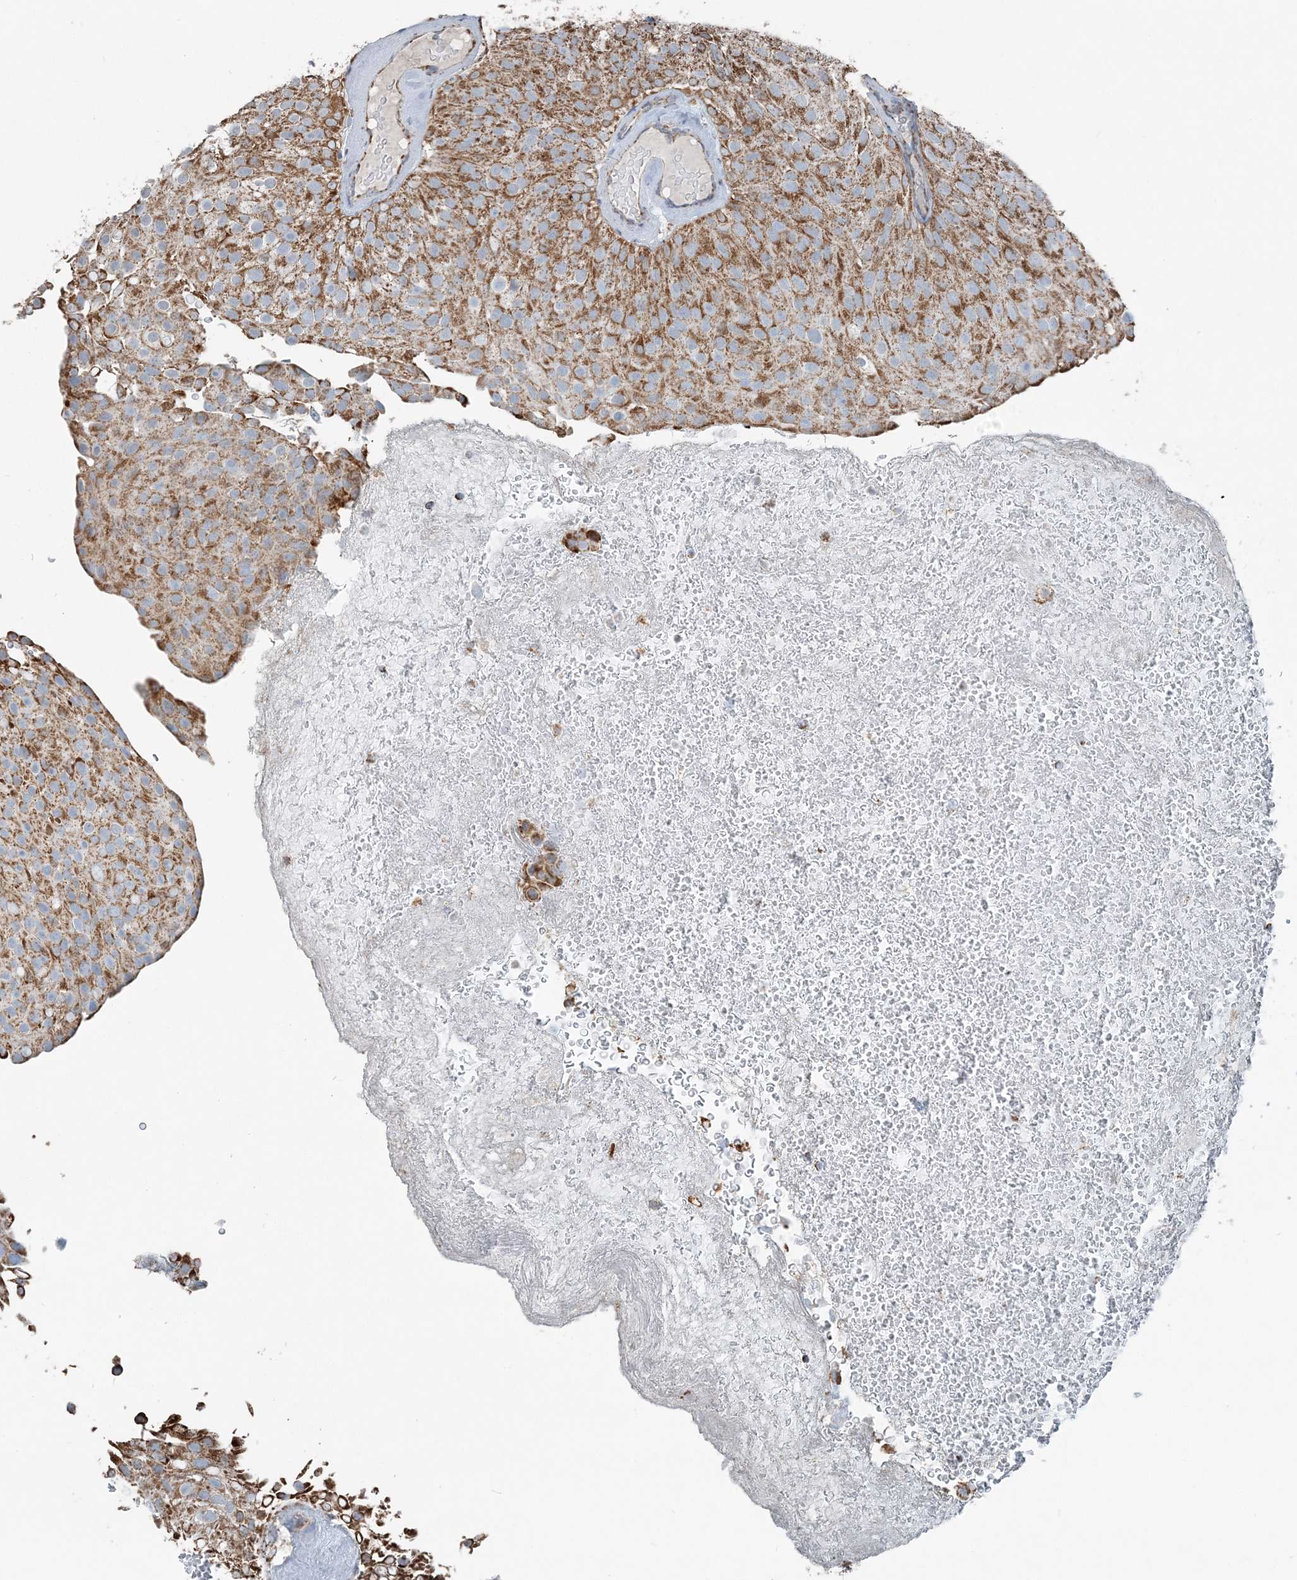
{"staining": {"intensity": "moderate", "quantity": ">75%", "location": "cytoplasmic/membranous"}, "tissue": "urothelial cancer", "cell_type": "Tumor cells", "image_type": "cancer", "snomed": [{"axis": "morphology", "description": "Urothelial carcinoma, Low grade"}, {"axis": "topography", "description": "Urinary bladder"}], "caption": "Immunohistochemistry (IHC) of human low-grade urothelial carcinoma exhibits medium levels of moderate cytoplasmic/membranous expression in about >75% of tumor cells.", "gene": "SUCLG1", "patient": {"sex": "male", "age": 78}}